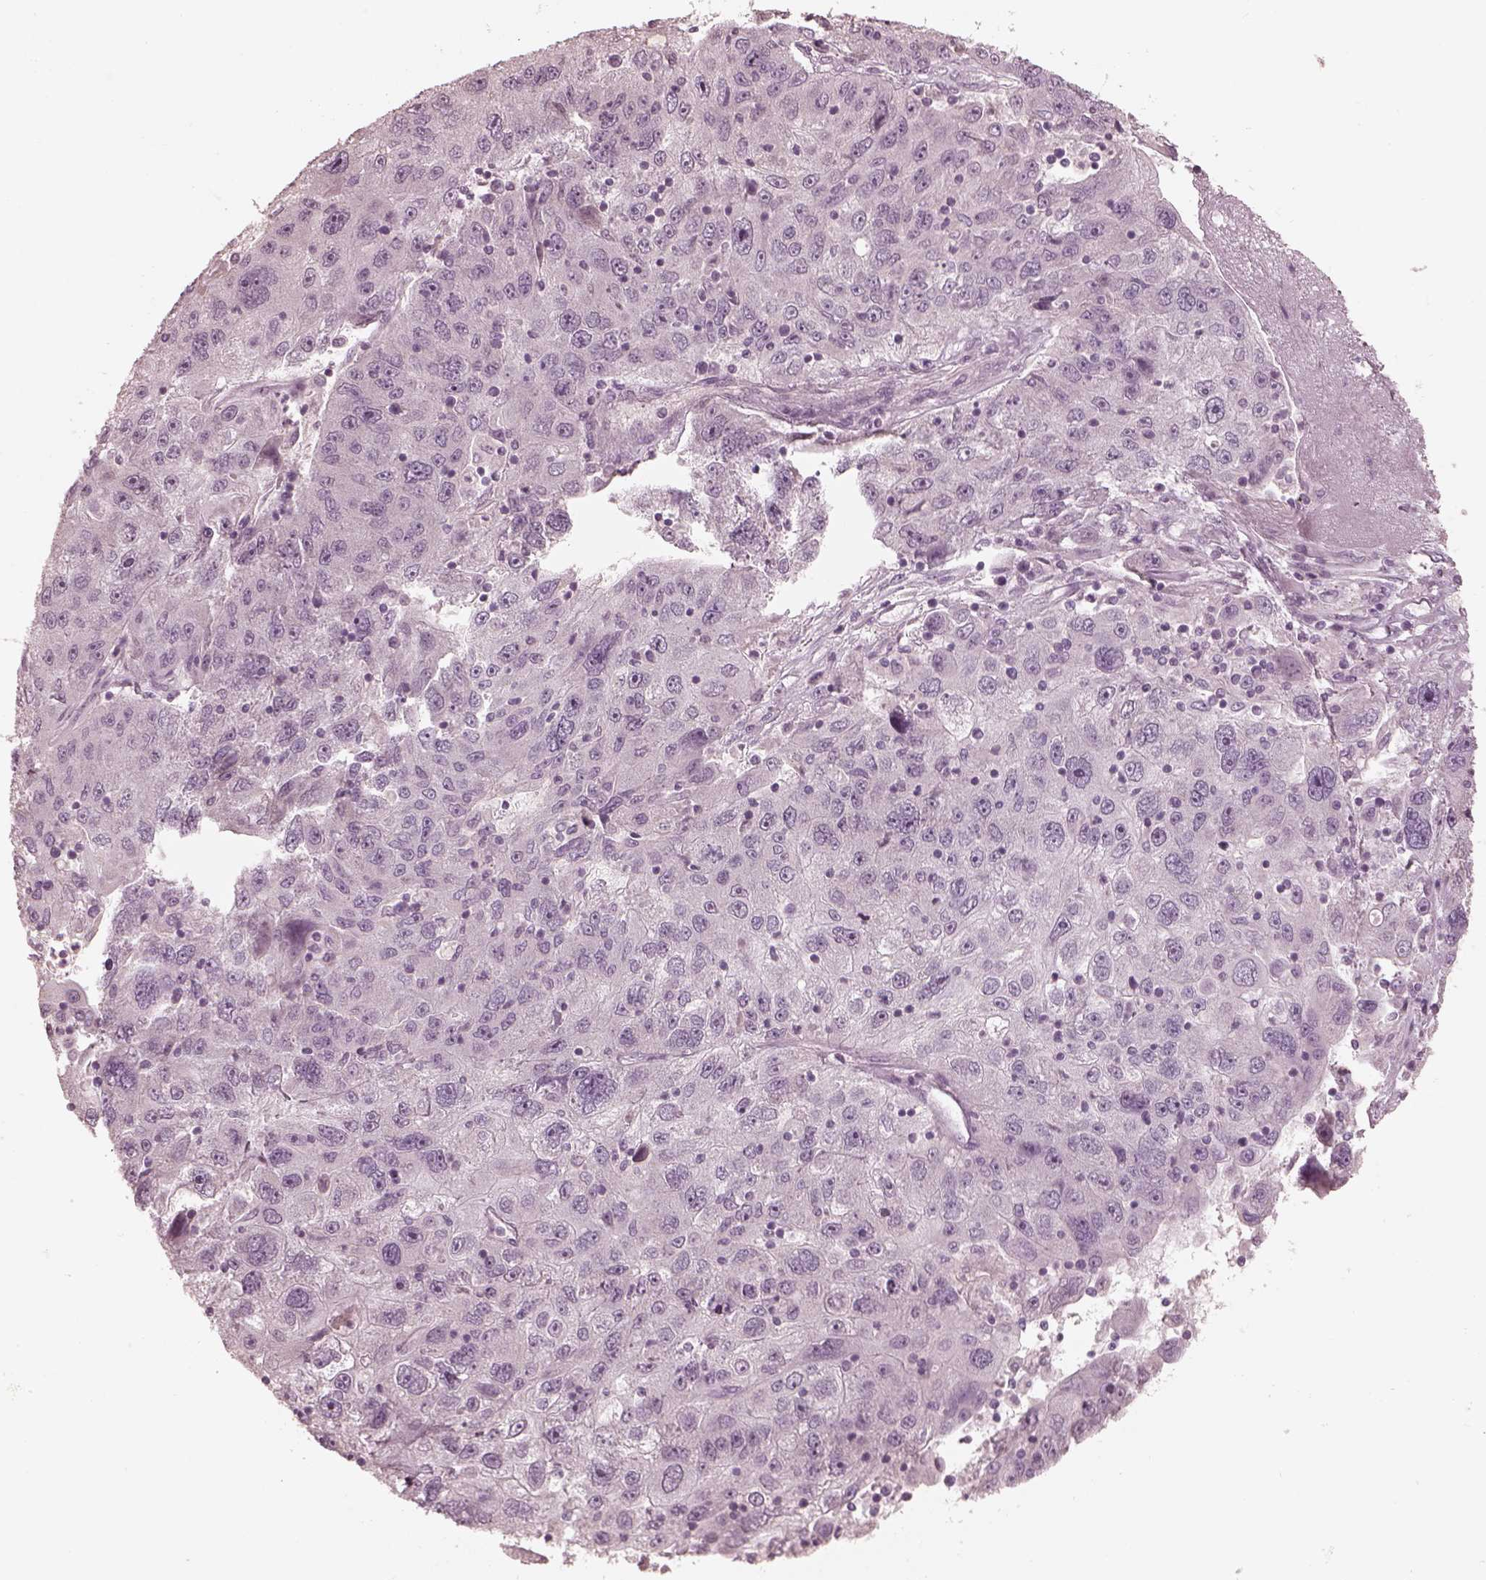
{"staining": {"intensity": "negative", "quantity": "none", "location": "none"}, "tissue": "stomach cancer", "cell_type": "Tumor cells", "image_type": "cancer", "snomed": [{"axis": "morphology", "description": "Adenocarcinoma, NOS"}, {"axis": "topography", "description": "Stomach"}], "caption": "Human stomach adenocarcinoma stained for a protein using IHC reveals no staining in tumor cells.", "gene": "ANKLE1", "patient": {"sex": "male", "age": 56}}